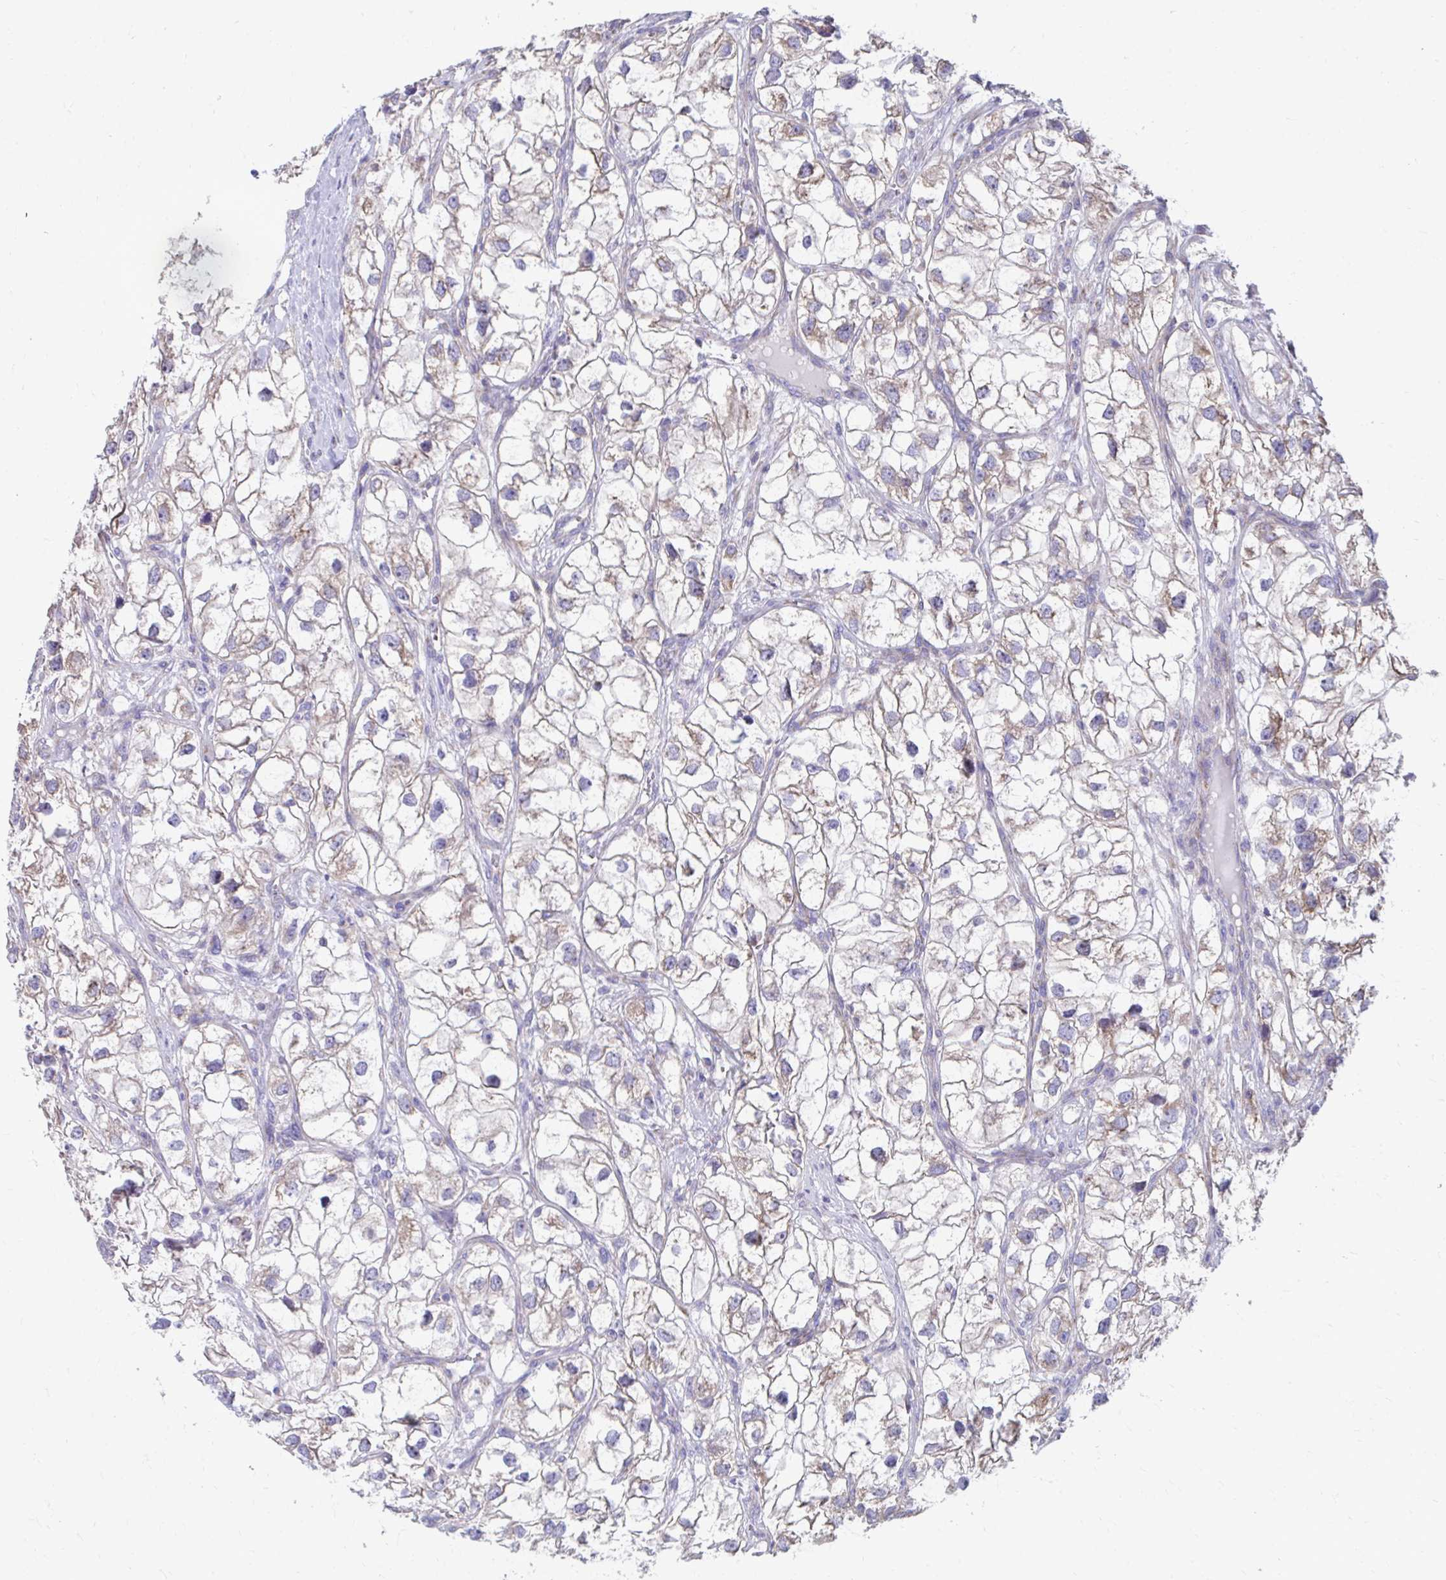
{"staining": {"intensity": "weak", "quantity": "25%-75%", "location": "cytoplasmic/membranous"}, "tissue": "renal cancer", "cell_type": "Tumor cells", "image_type": "cancer", "snomed": [{"axis": "morphology", "description": "Adenocarcinoma, NOS"}, {"axis": "topography", "description": "Kidney"}], "caption": "About 25%-75% of tumor cells in renal adenocarcinoma exhibit weak cytoplasmic/membranous protein expression as visualized by brown immunohistochemical staining.", "gene": "LINGO4", "patient": {"sex": "male", "age": 59}}